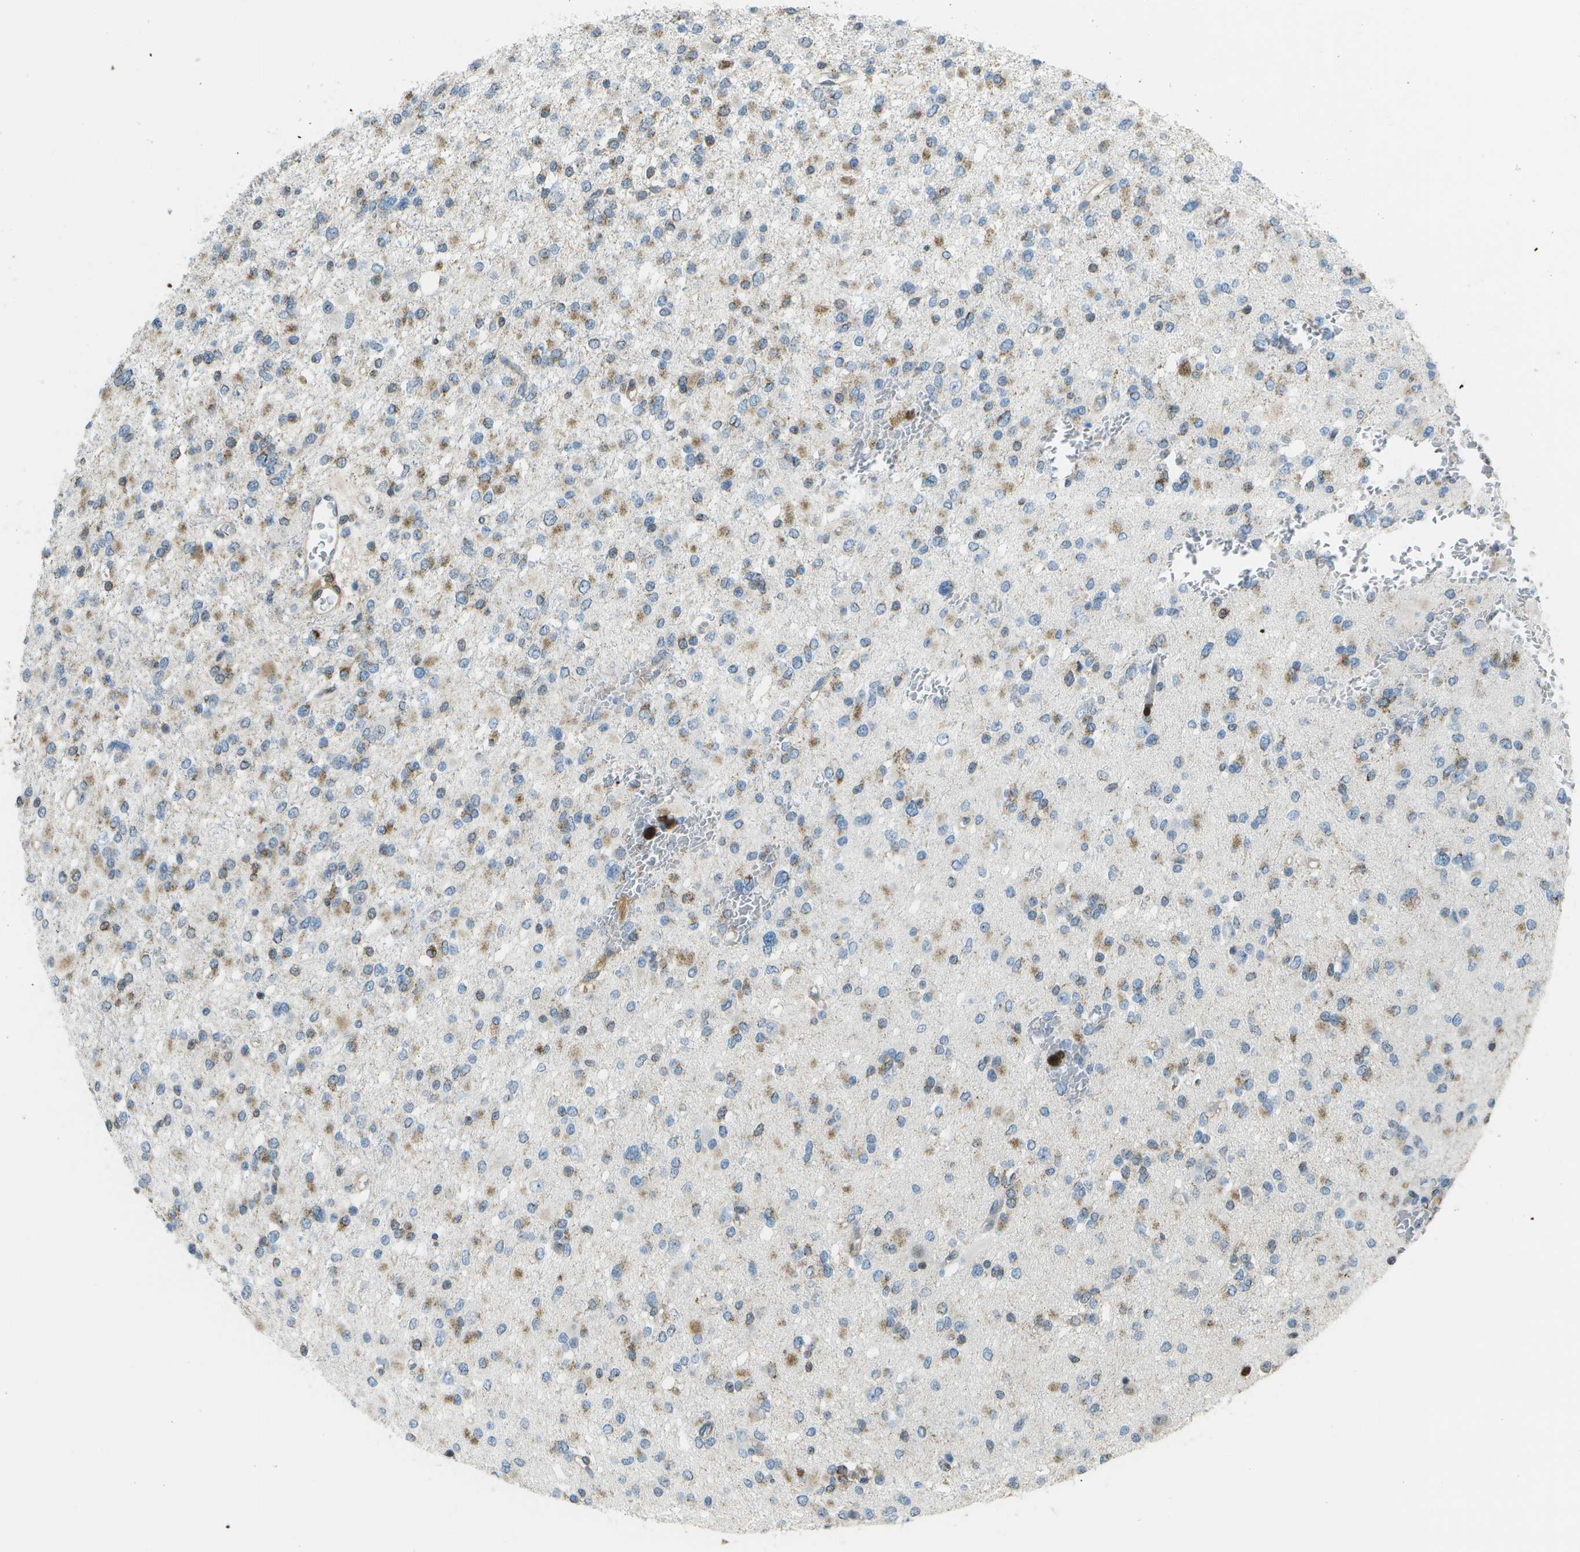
{"staining": {"intensity": "moderate", "quantity": "25%-75%", "location": "cytoplasmic/membranous"}, "tissue": "glioma", "cell_type": "Tumor cells", "image_type": "cancer", "snomed": [{"axis": "morphology", "description": "Glioma, malignant, Low grade"}, {"axis": "topography", "description": "Brain"}], "caption": "Tumor cells exhibit moderate cytoplasmic/membranous expression in about 25%-75% of cells in malignant glioma (low-grade). Ihc stains the protein in brown and the nuclei are stained blue.", "gene": "CACHD1", "patient": {"sex": "female", "age": 22}}